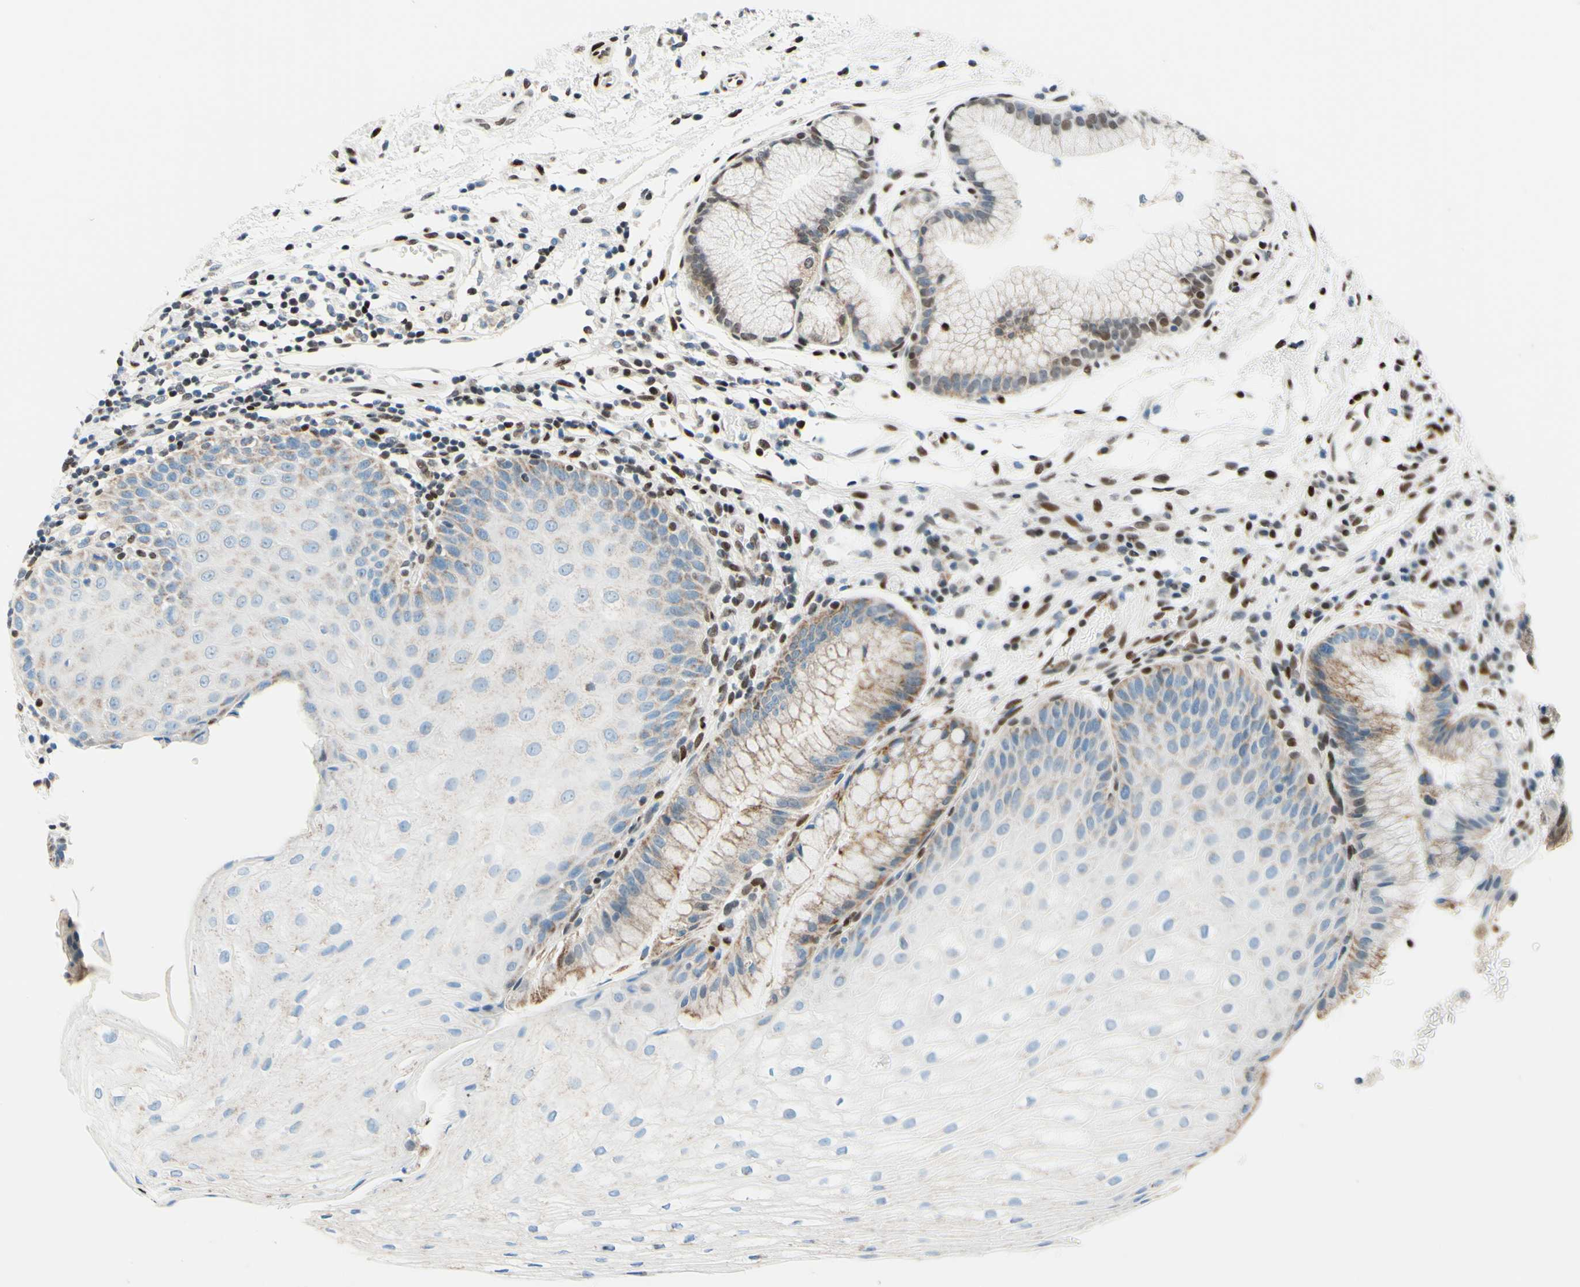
{"staining": {"intensity": "moderate", "quantity": "25%-75%", "location": "cytoplasmic/membranous,nuclear"}, "tissue": "stomach", "cell_type": "Glandular cells", "image_type": "normal", "snomed": [{"axis": "morphology", "description": "Normal tissue, NOS"}, {"axis": "topography", "description": "Stomach, upper"}], "caption": "The image shows staining of normal stomach, revealing moderate cytoplasmic/membranous,nuclear protein positivity (brown color) within glandular cells.", "gene": "CBX7", "patient": {"sex": "male", "age": 72}}